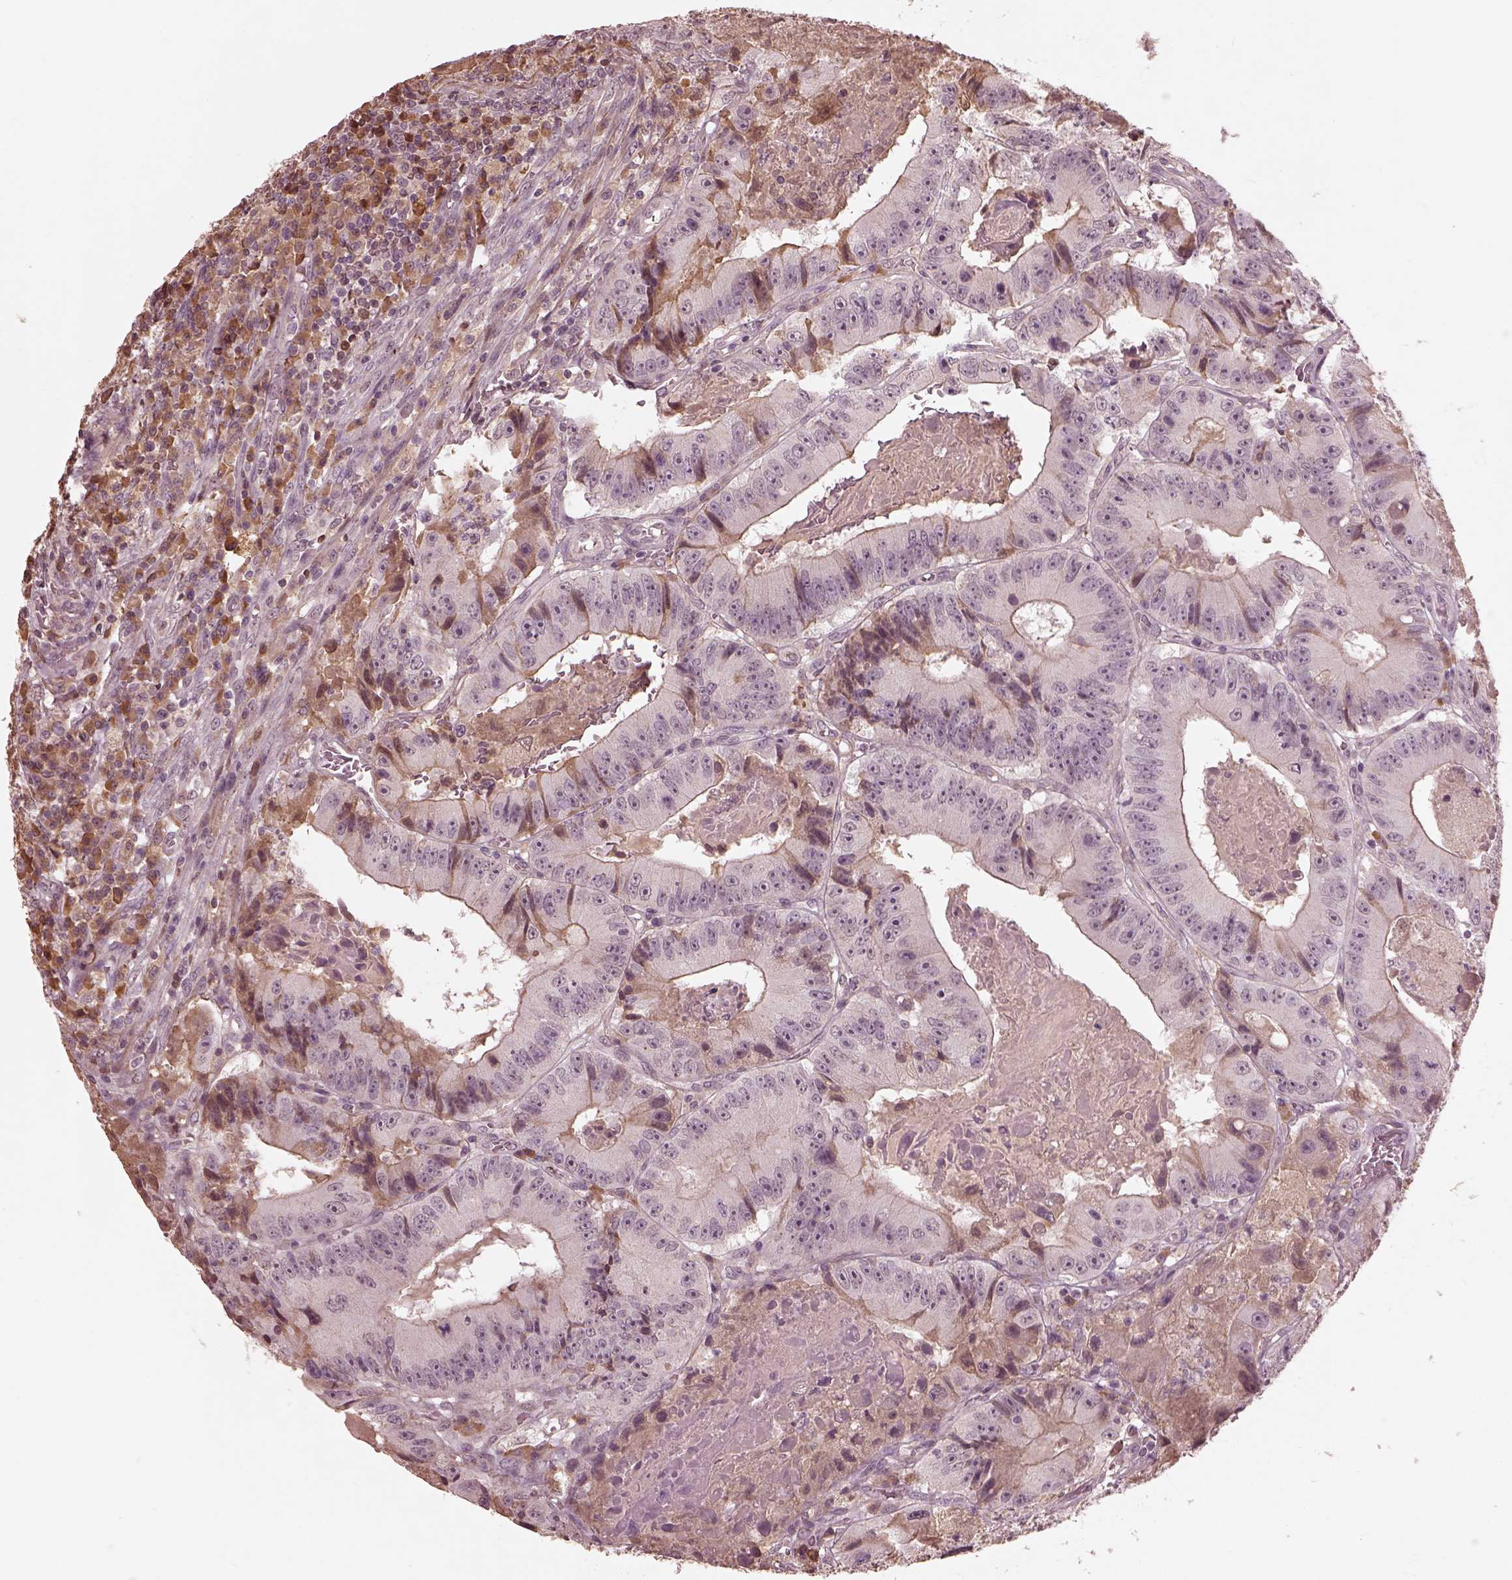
{"staining": {"intensity": "negative", "quantity": "none", "location": "none"}, "tissue": "colorectal cancer", "cell_type": "Tumor cells", "image_type": "cancer", "snomed": [{"axis": "morphology", "description": "Adenocarcinoma, NOS"}, {"axis": "topography", "description": "Colon"}], "caption": "Image shows no significant protein positivity in tumor cells of colorectal adenocarcinoma.", "gene": "CALR3", "patient": {"sex": "female", "age": 86}}